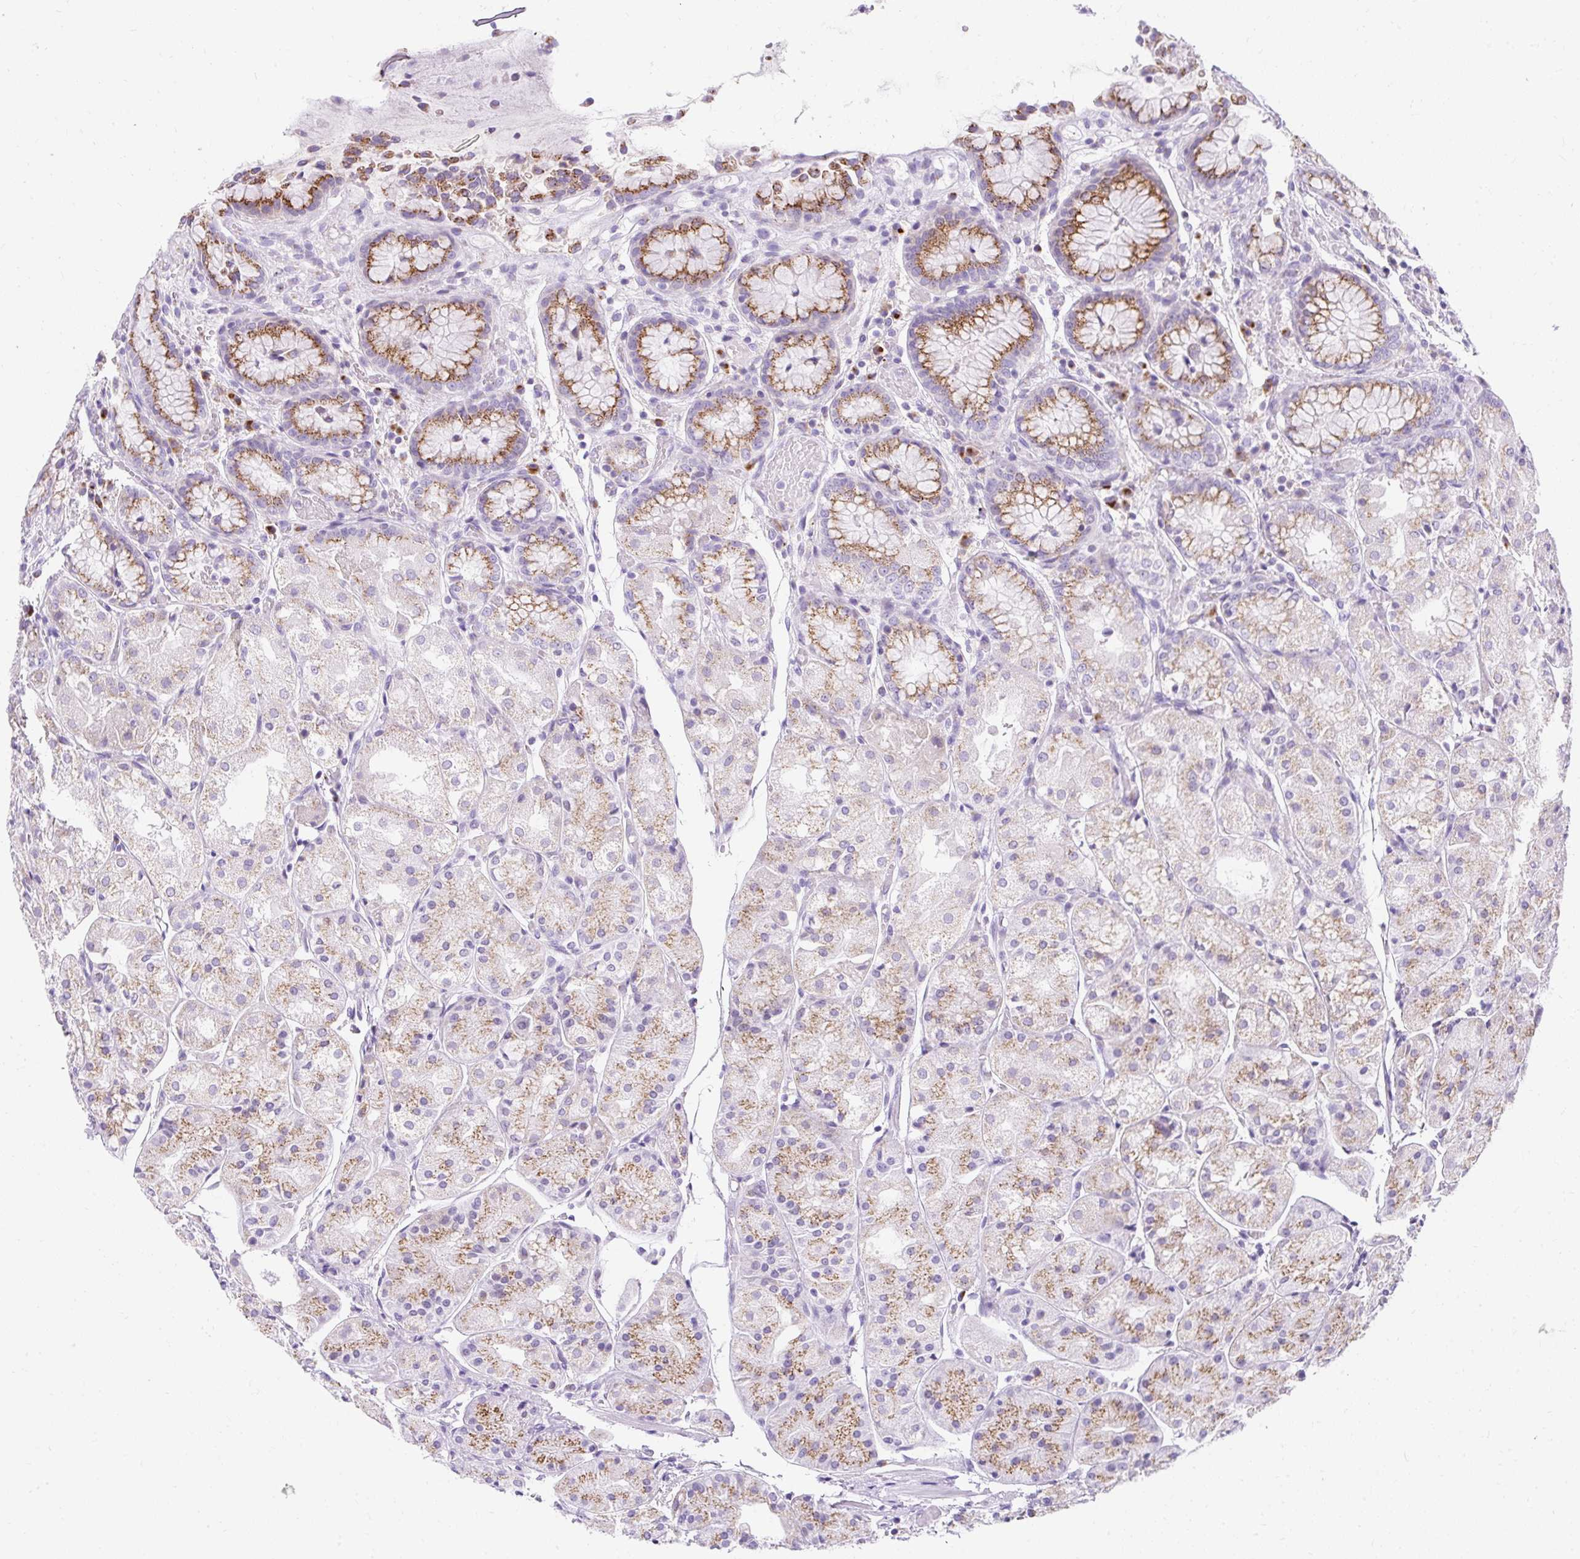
{"staining": {"intensity": "strong", "quantity": "25%-75%", "location": "cytoplasmic/membranous"}, "tissue": "stomach", "cell_type": "Glandular cells", "image_type": "normal", "snomed": [{"axis": "morphology", "description": "Normal tissue, NOS"}, {"axis": "topography", "description": "Stomach, upper"}], "caption": "The photomicrograph demonstrates immunohistochemical staining of benign stomach. There is strong cytoplasmic/membranous staining is identified in approximately 25%-75% of glandular cells. (IHC, brightfield microscopy, high magnification).", "gene": "GOLGA8A", "patient": {"sex": "male", "age": 72}}